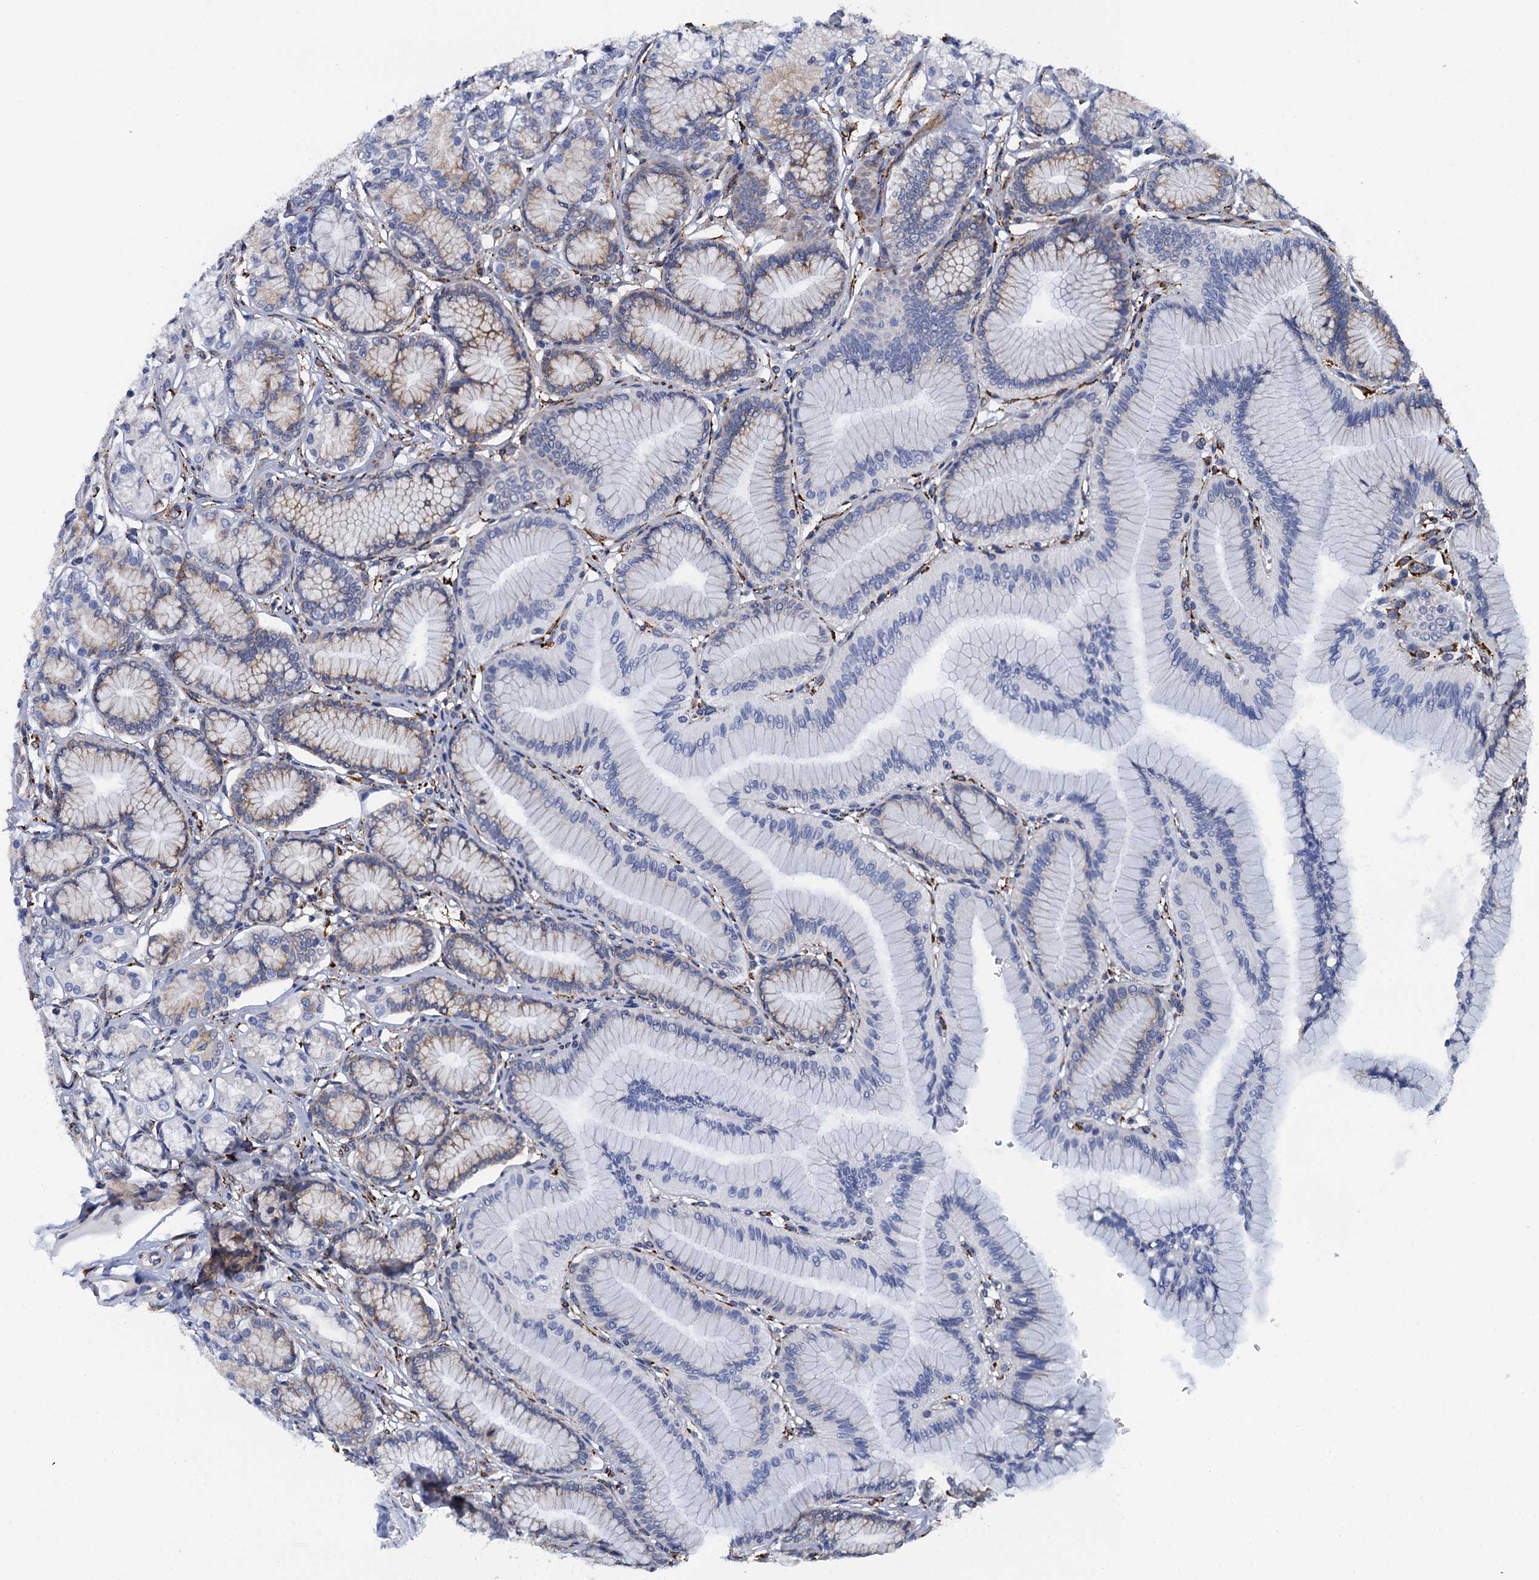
{"staining": {"intensity": "weak", "quantity": "25%-75%", "location": "cytoplasmic/membranous"}, "tissue": "stomach", "cell_type": "Glandular cells", "image_type": "normal", "snomed": [{"axis": "morphology", "description": "Normal tissue, NOS"}, {"axis": "morphology", "description": "Adenocarcinoma, NOS"}, {"axis": "morphology", "description": "Adenocarcinoma, High grade"}, {"axis": "topography", "description": "Stomach, upper"}, {"axis": "topography", "description": "Stomach"}], "caption": "A brown stain highlights weak cytoplasmic/membranous expression of a protein in glandular cells of unremarkable stomach. The staining is performed using DAB brown chromogen to label protein expression. The nuclei are counter-stained blue using hematoxylin.", "gene": "POGLUT3", "patient": {"sex": "female", "age": 65}}